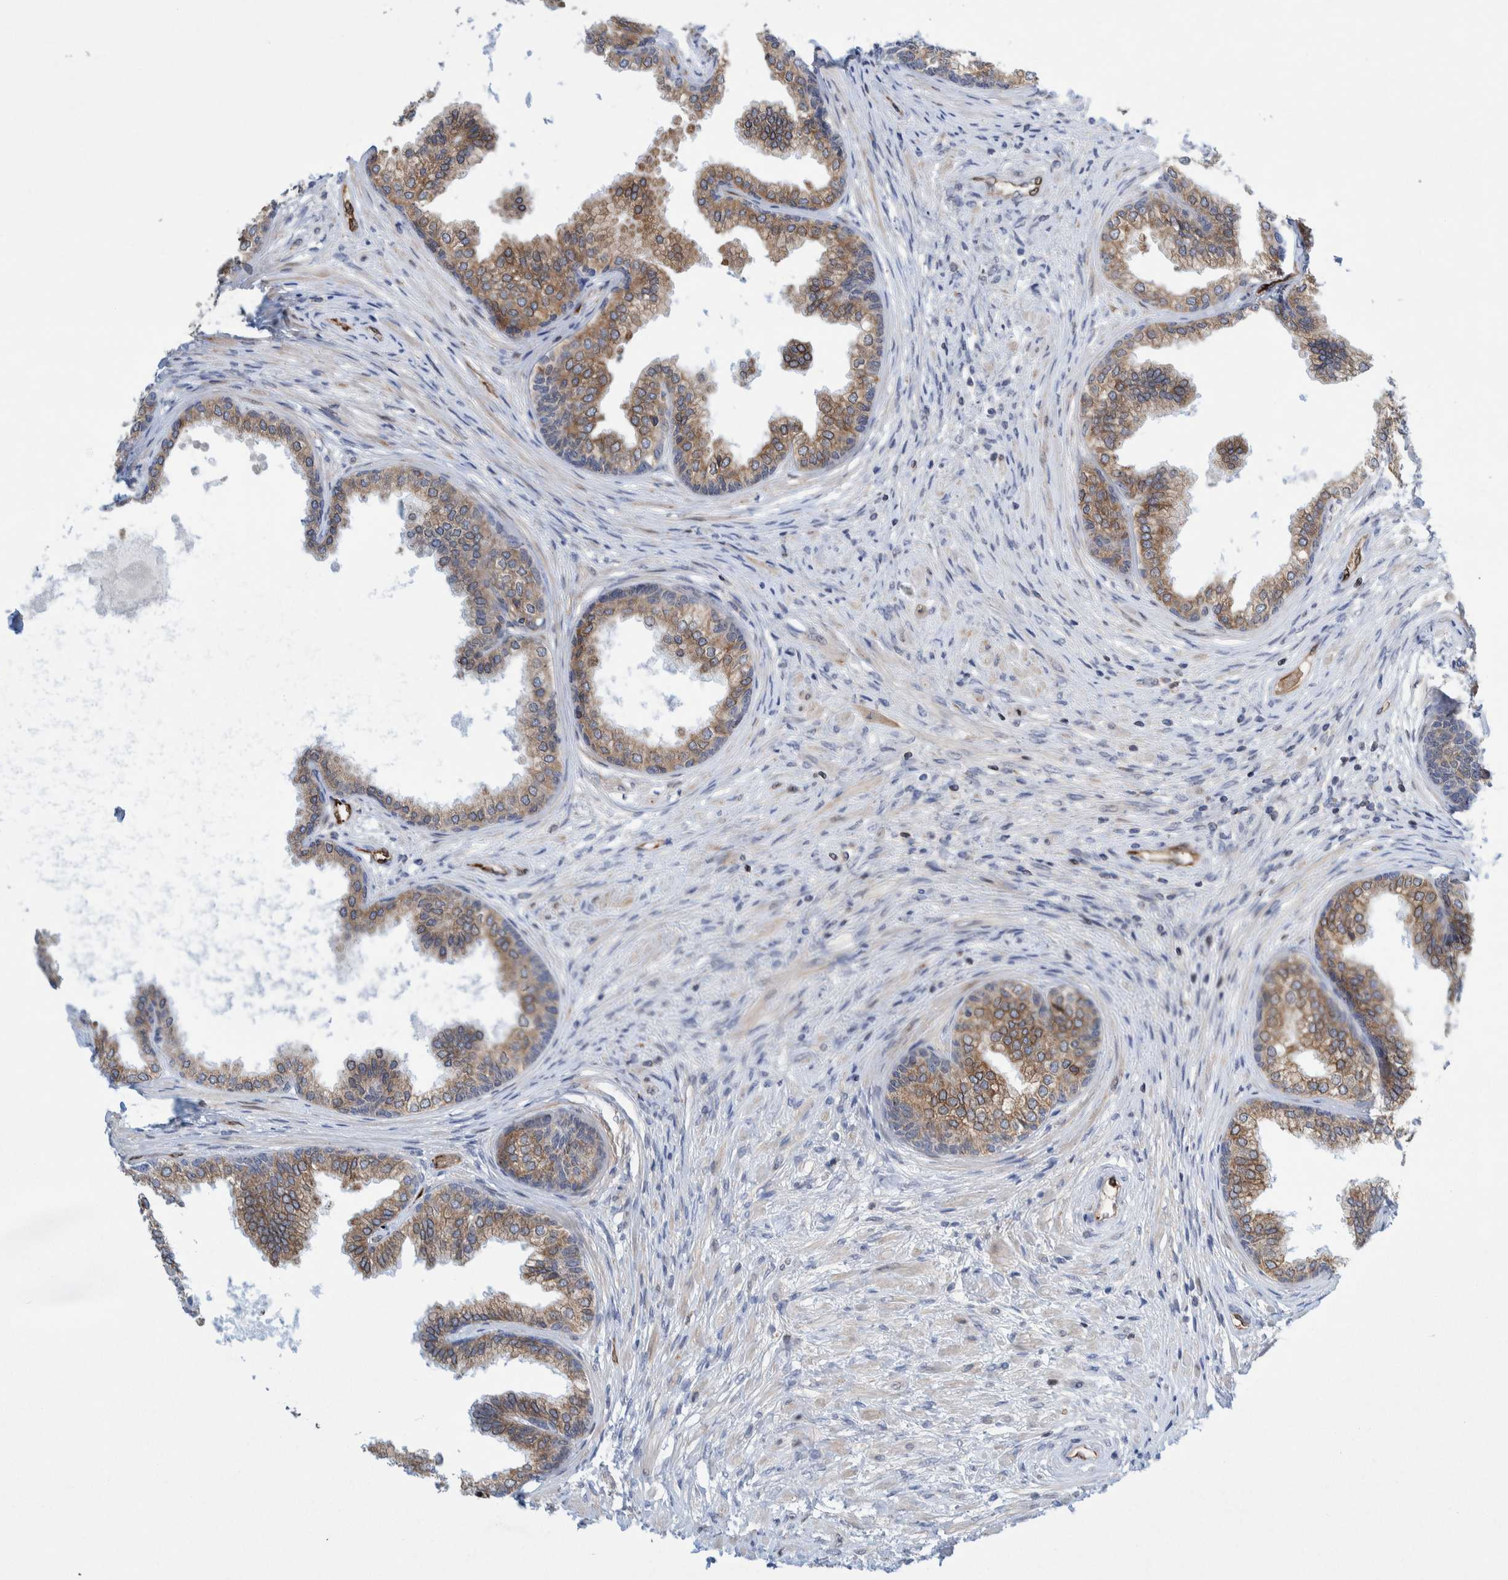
{"staining": {"intensity": "moderate", "quantity": ">75%", "location": "cytoplasmic/membranous"}, "tissue": "prostate", "cell_type": "Glandular cells", "image_type": "normal", "snomed": [{"axis": "morphology", "description": "Normal tissue, NOS"}, {"axis": "topography", "description": "Prostate"}], "caption": "Glandular cells exhibit moderate cytoplasmic/membranous staining in approximately >75% of cells in benign prostate. (DAB (3,3'-diaminobenzidine) = brown stain, brightfield microscopy at high magnification).", "gene": "THEM6", "patient": {"sex": "male", "age": 76}}